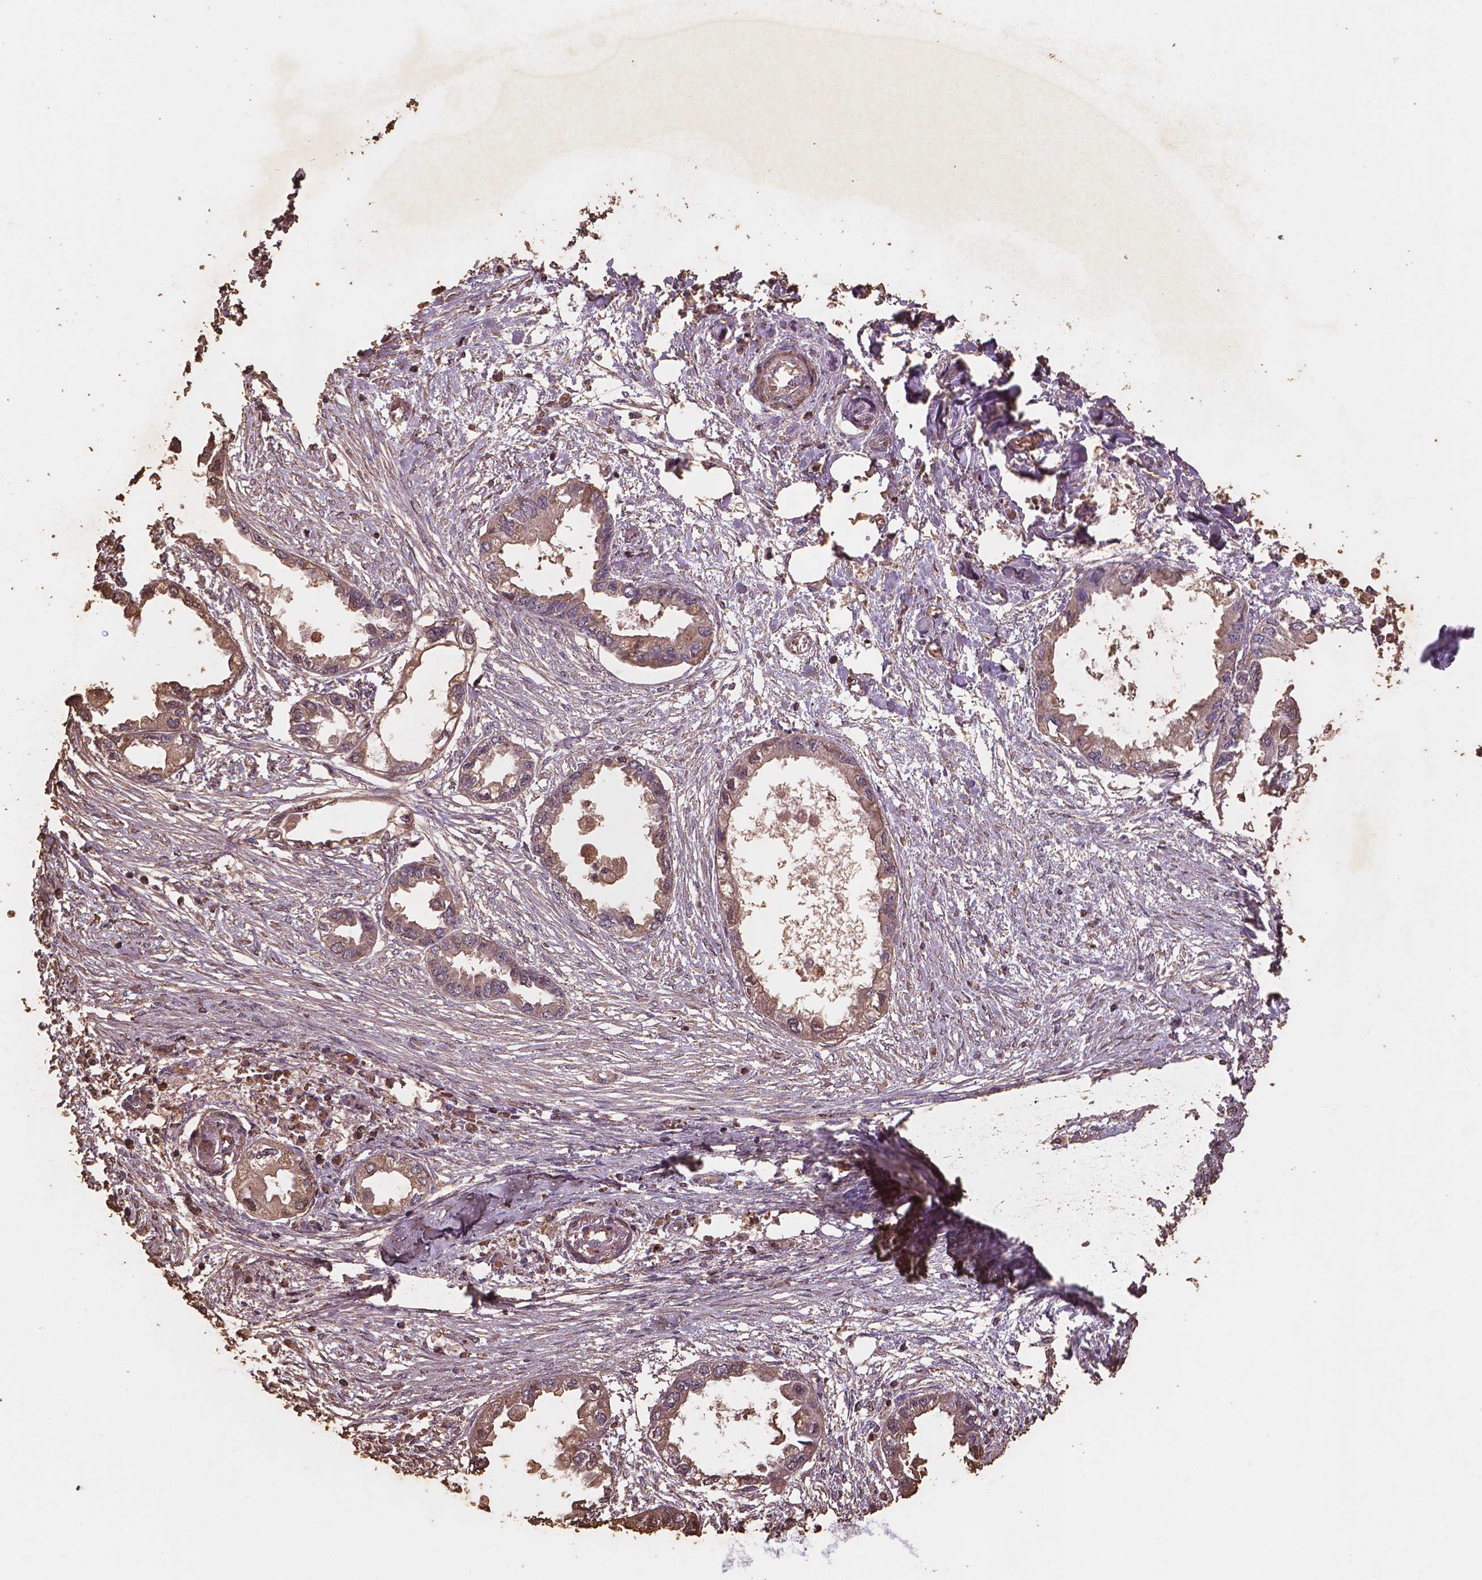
{"staining": {"intensity": "weak", "quantity": ">75%", "location": "cytoplasmic/membranous"}, "tissue": "endometrial cancer", "cell_type": "Tumor cells", "image_type": "cancer", "snomed": [{"axis": "morphology", "description": "Adenocarcinoma, NOS"}, {"axis": "morphology", "description": "Adenocarcinoma, metastatic, NOS"}, {"axis": "topography", "description": "Adipose tissue"}, {"axis": "topography", "description": "Endometrium"}], "caption": "Endometrial metastatic adenocarcinoma stained for a protein (brown) displays weak cytoplasmic/membranous positive expression in approximately >75% of tumor cells.", "gene": "TM4SF20", "patient": {"sex": "female", "age": 67}}